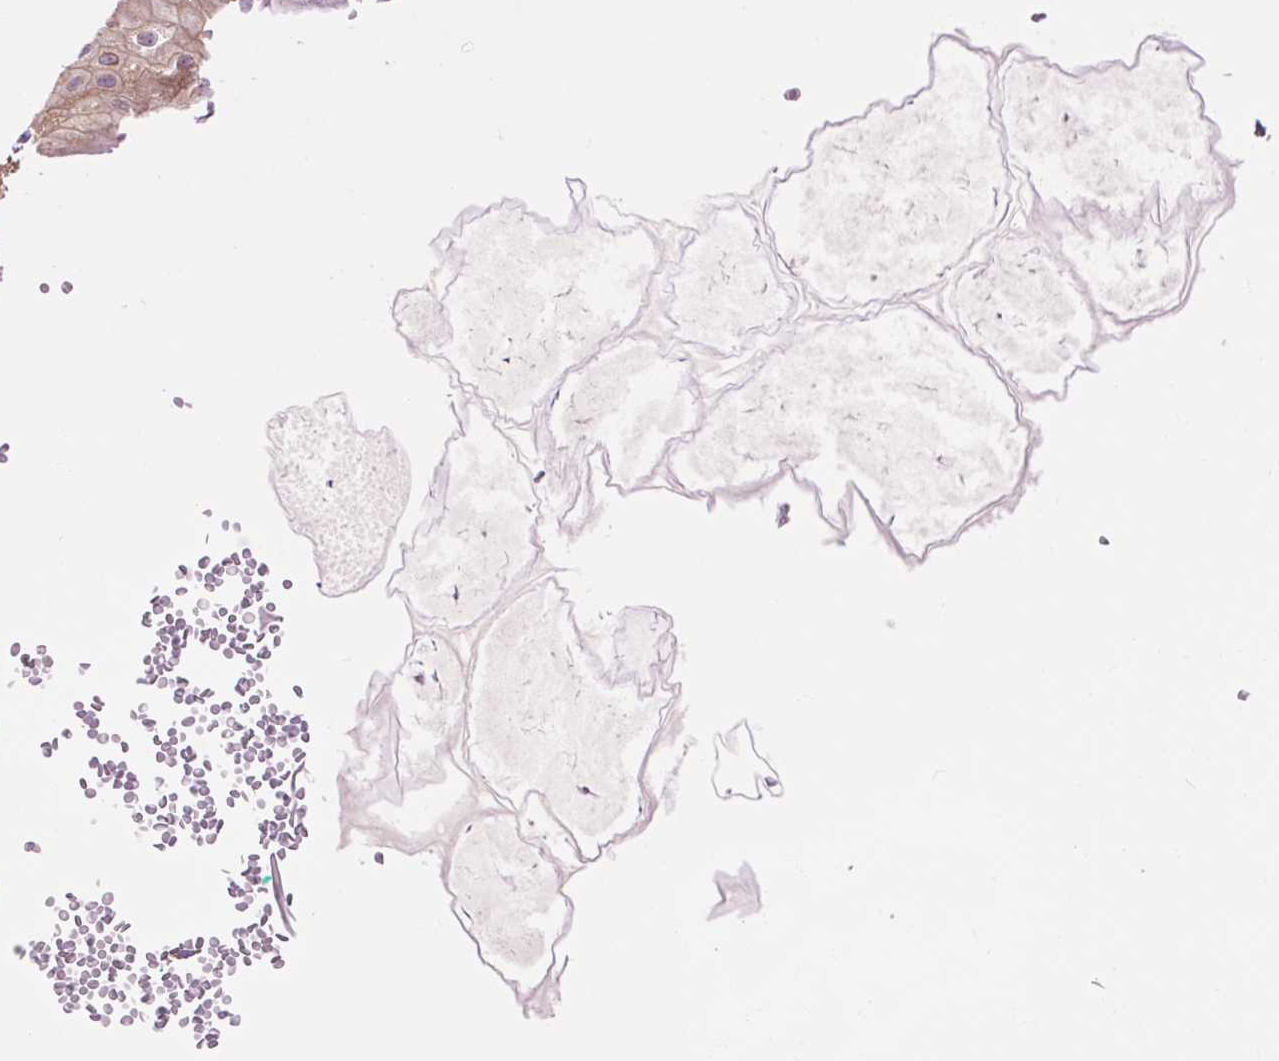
{"staining": {"intensity": "strong", "quantity": "25%-75%", "location": "cytoplasmic/membranous"}, "tissue": "esophagus", "cell_type": "Squamous epithelial cells", "image_type": "normal", "snomed": [{"axis": "morphology", "description": "Normal tissue, NOS"}, {"axis": "topography", "description": "Esophagus"}], "caption": "IHC micrograph of benign esophagus: esophagus stained using IHC displays high levels of strong protein expression localized specifically in the cytoplasmic/membranous of squamous epithelial cells, appearing as a cytoplasmic/membranous brown color.", "gene": "SOWAHC", "patient": {"sex": "male", "age": 71}}